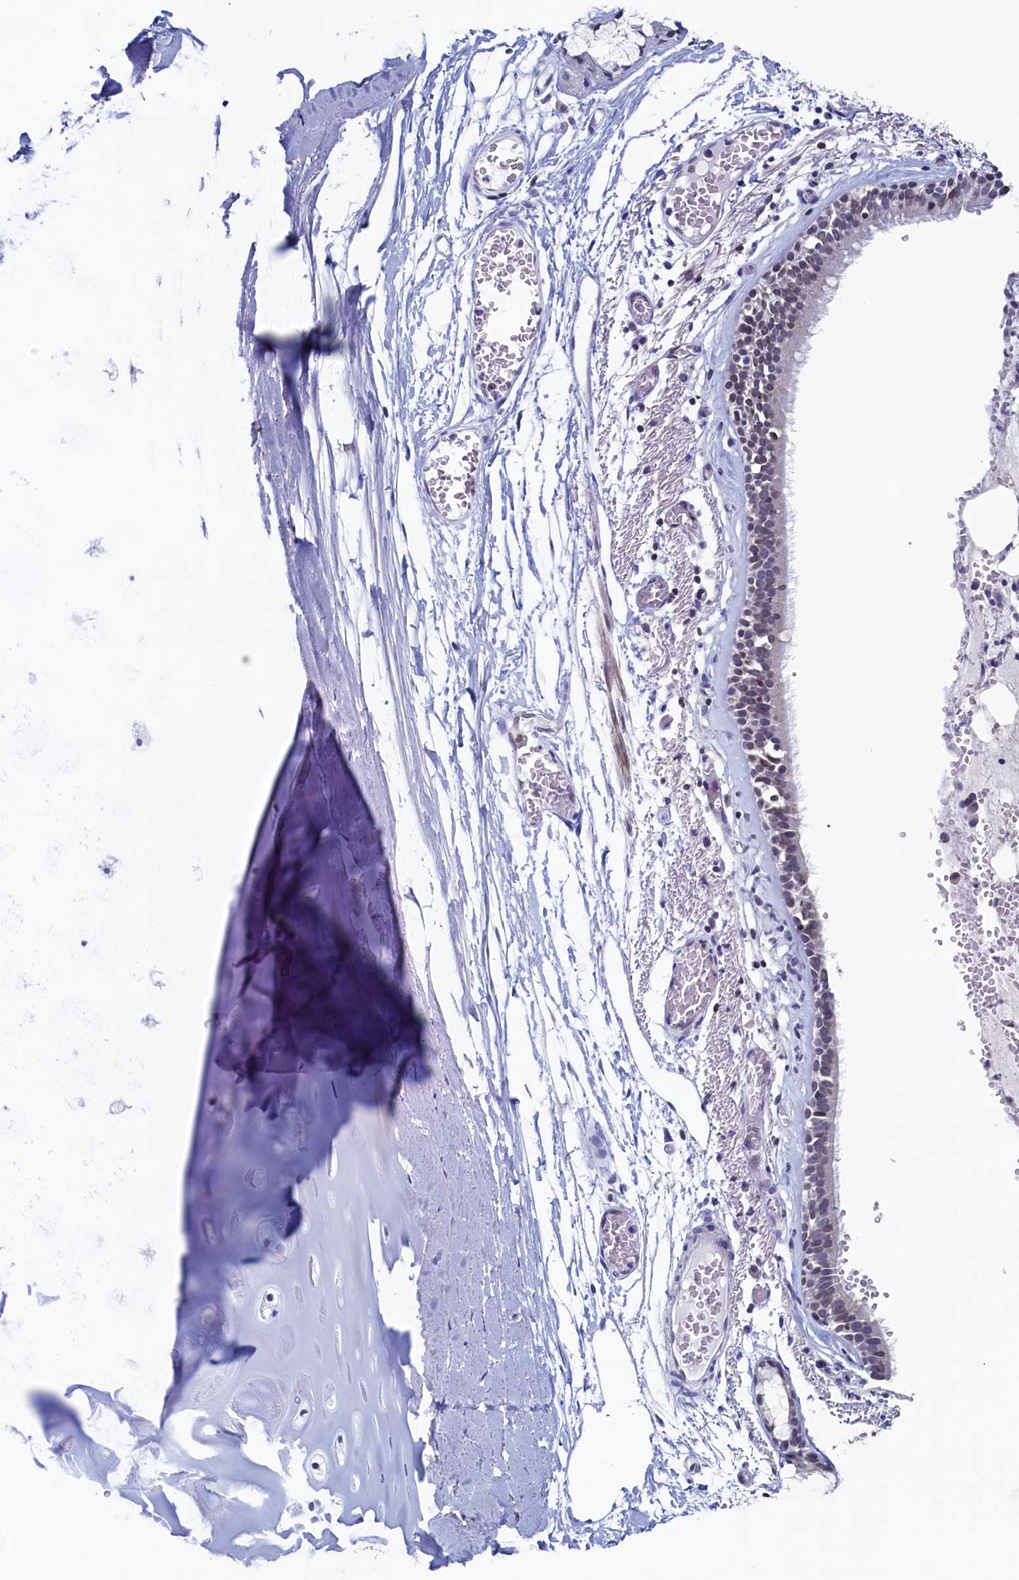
{"staining": {"intensity": "weak", "quantity": "<25%", "location": "nuclear"}, "tissue": "bronchus", "cell_type": "Respiratory epithelial cells", "image_type": "normal", "snomed": [{"axis": "morphology", "description": "Normal tissue, NOS"}, {"axis": "topography", "description": "Bronchus"}, {"axis": "topography", "description": "Lung"}], "caption": "IHC micrograph of normal bronchus: bronchus stained with DAB (3,3'-diaminobenzidine) displays no significant protein positivity in respiratory epithelial cells.", "gene": "C11orf54", "patient": {"sex": "male", "age": 56}}